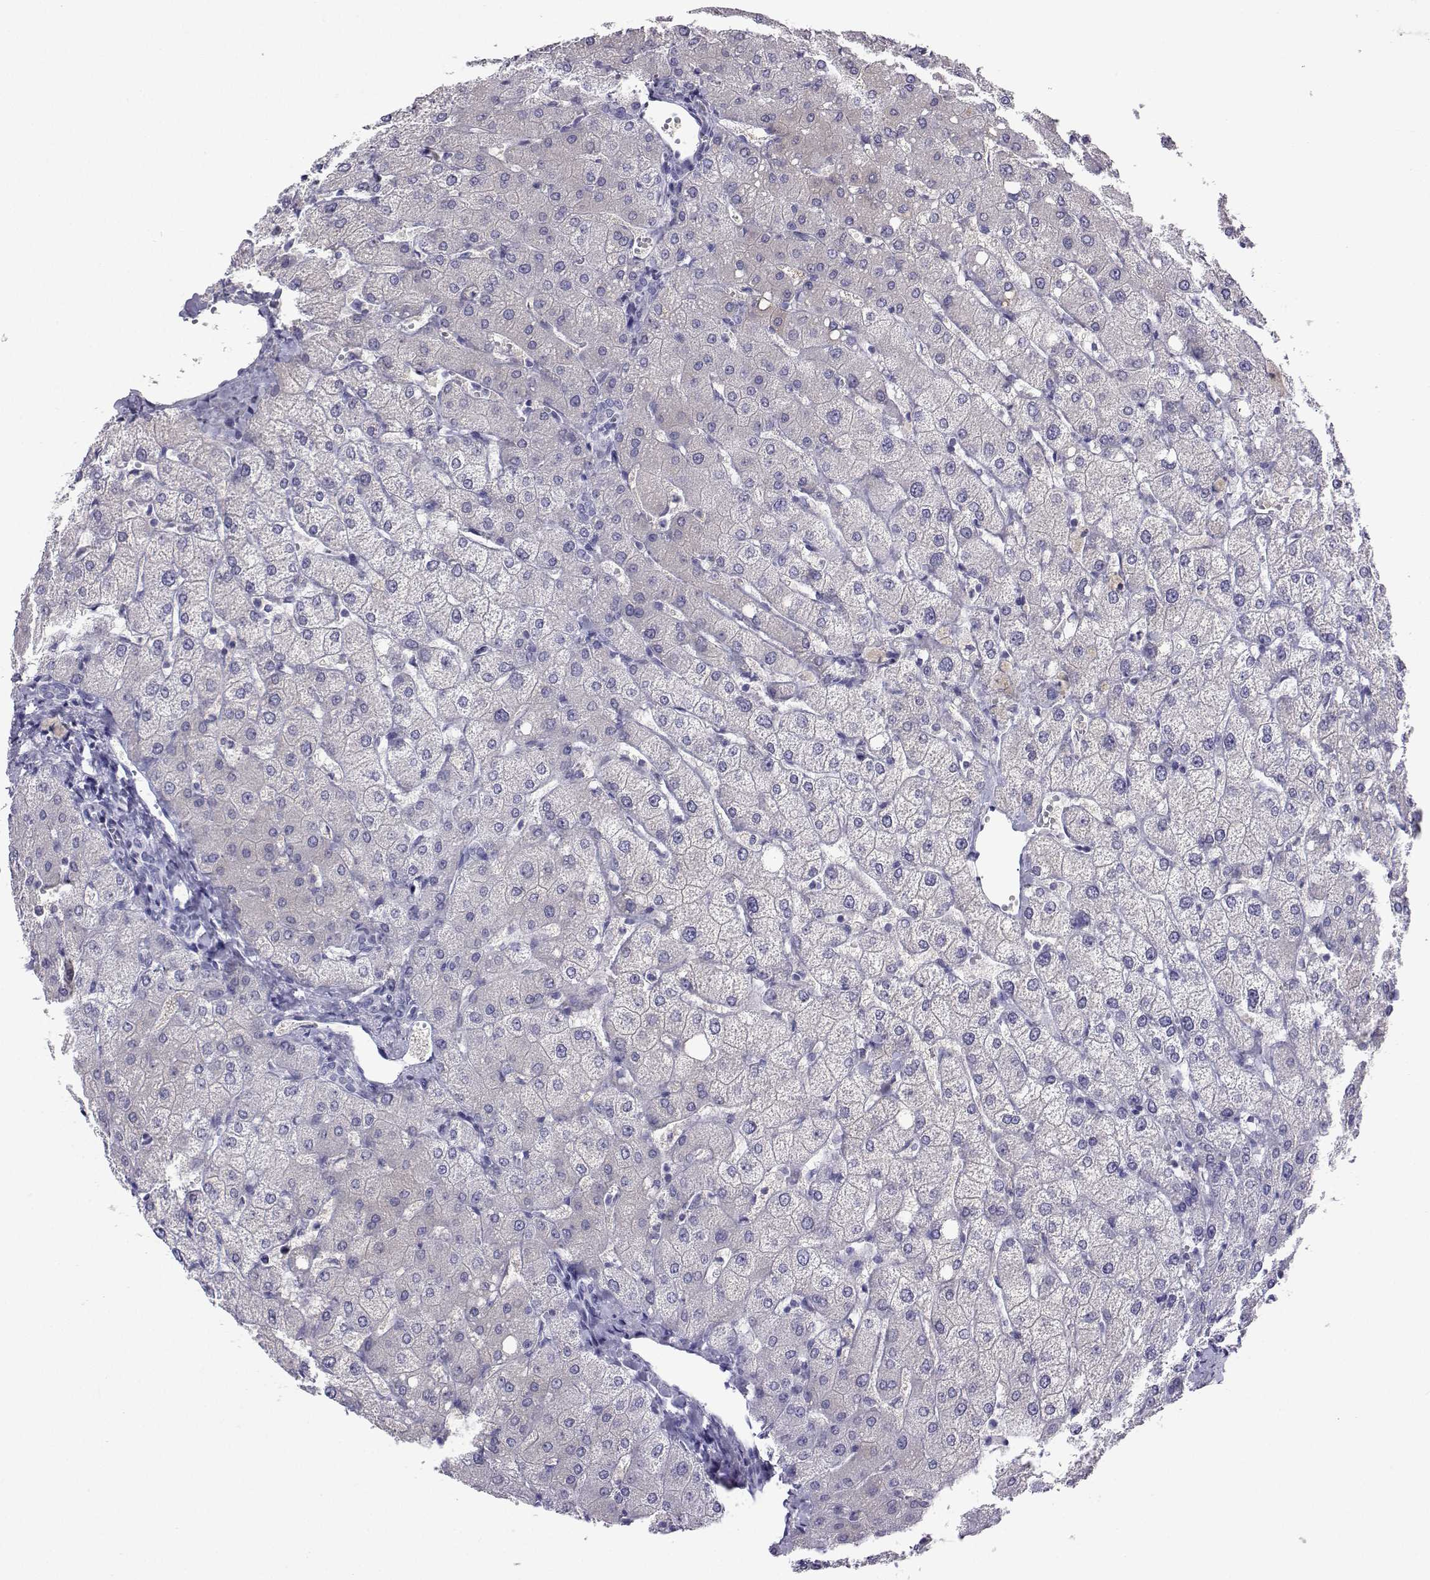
{"staining": {"intensity": "negative", "quantity": "none", "location": "none"}, "tissue": "liver", "cell_type": "Cholangiocytes", "image_type": "normal", "snomed": [{"axis": "morphology", "description": "Normal tissue, NOS"}, {"axis": "topography", "description": "Liver"}], "caption": "The photomicrograph displays no significant positivity in cholangiocytes of liver. (Stains: DAB immunohistochemistry with hematoxylin counter stain, Microscopy: brightfield microscopy at high magnification).", "gene": "PLIN4", "patient": {"sex": "female", "age": 54}}